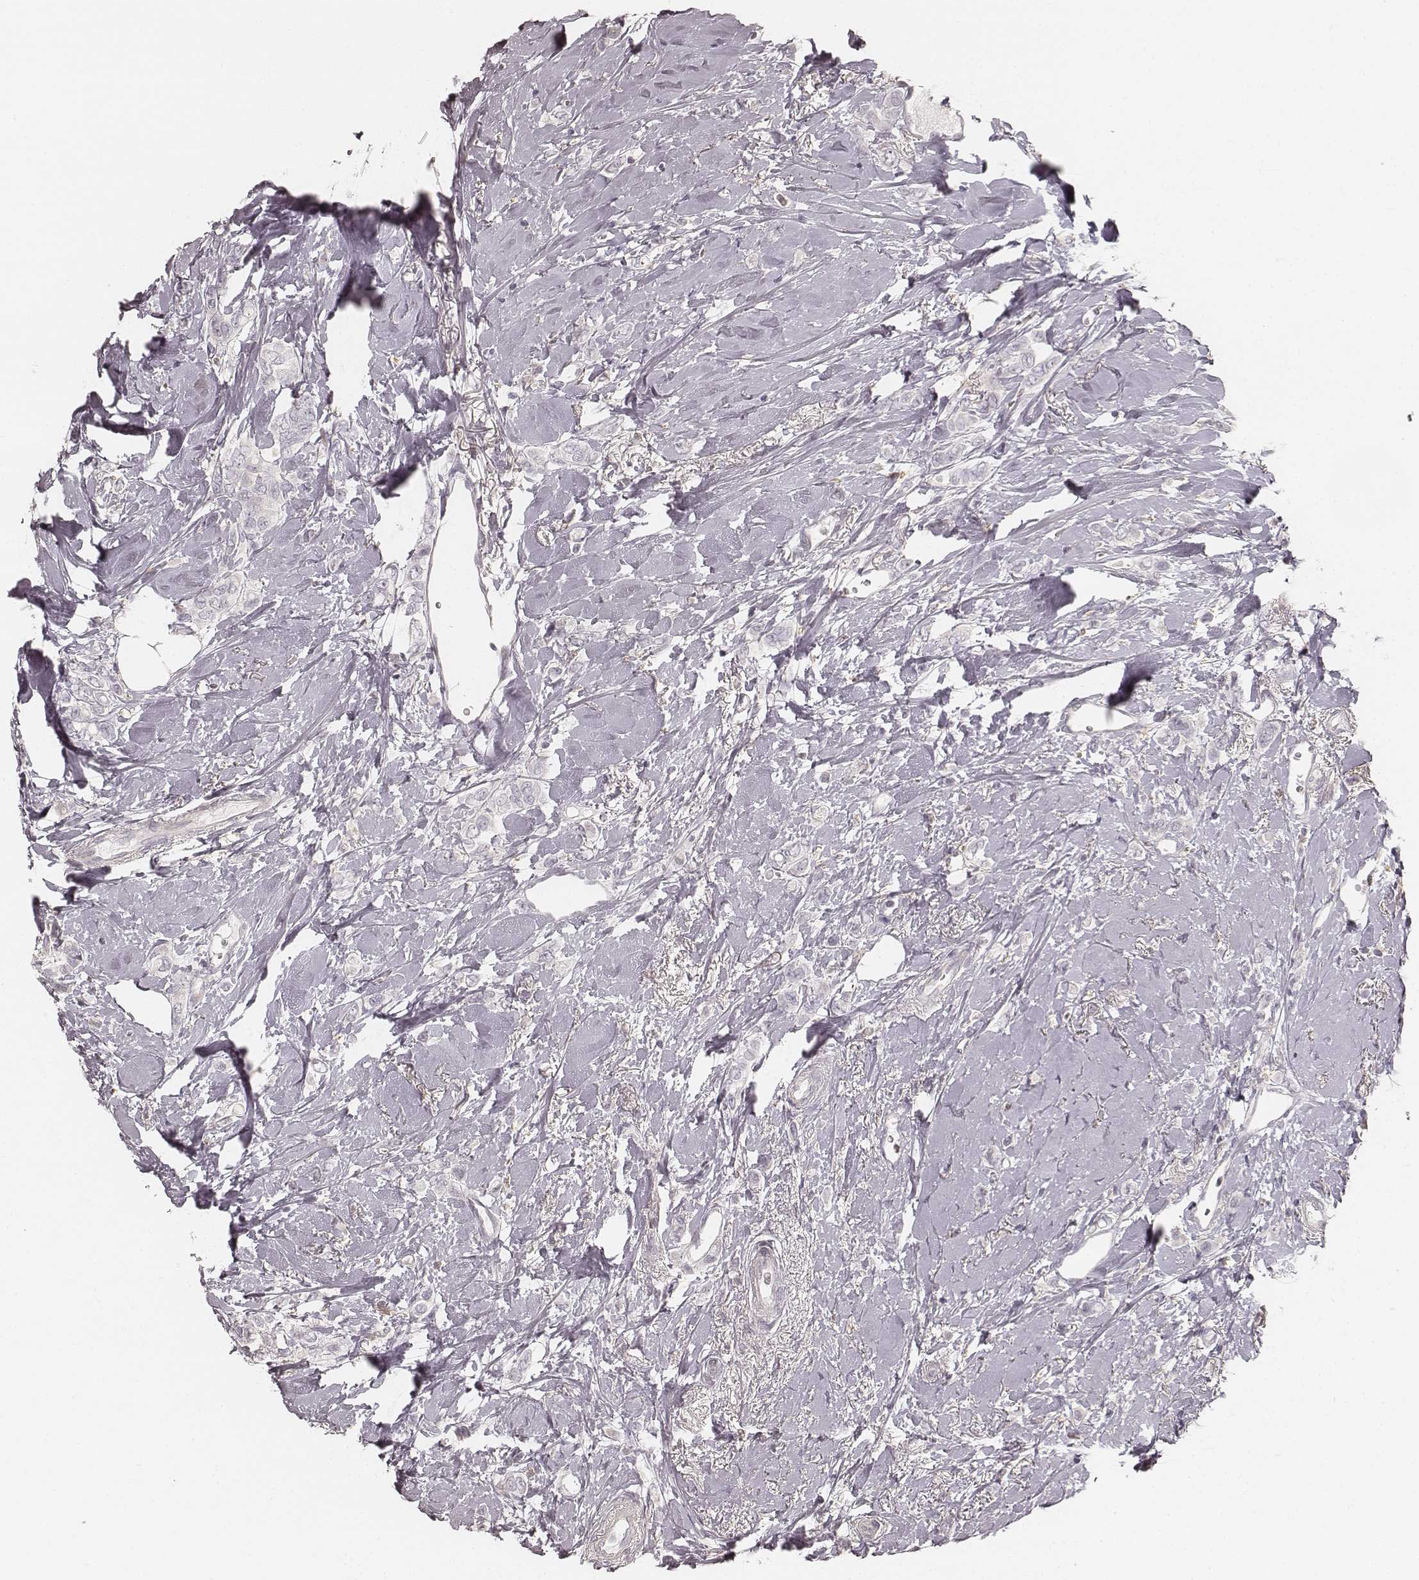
{"staining": {"intensity": "negative", "quantity": "none", "location": "none"}, "tissue": "breast cancer", "cell_type": "Tumor cells", "image_type": "cancer", "snomed": [{"axis": "morphology", "description": "Lobular carcinoma"}, {"axis": "topography", "description": "Breast"}], "caption": "Tumor cells show no significant staining in breast cancer.", "gene": "FMNL2", "patient": {"sex": "female", "age": 66}}